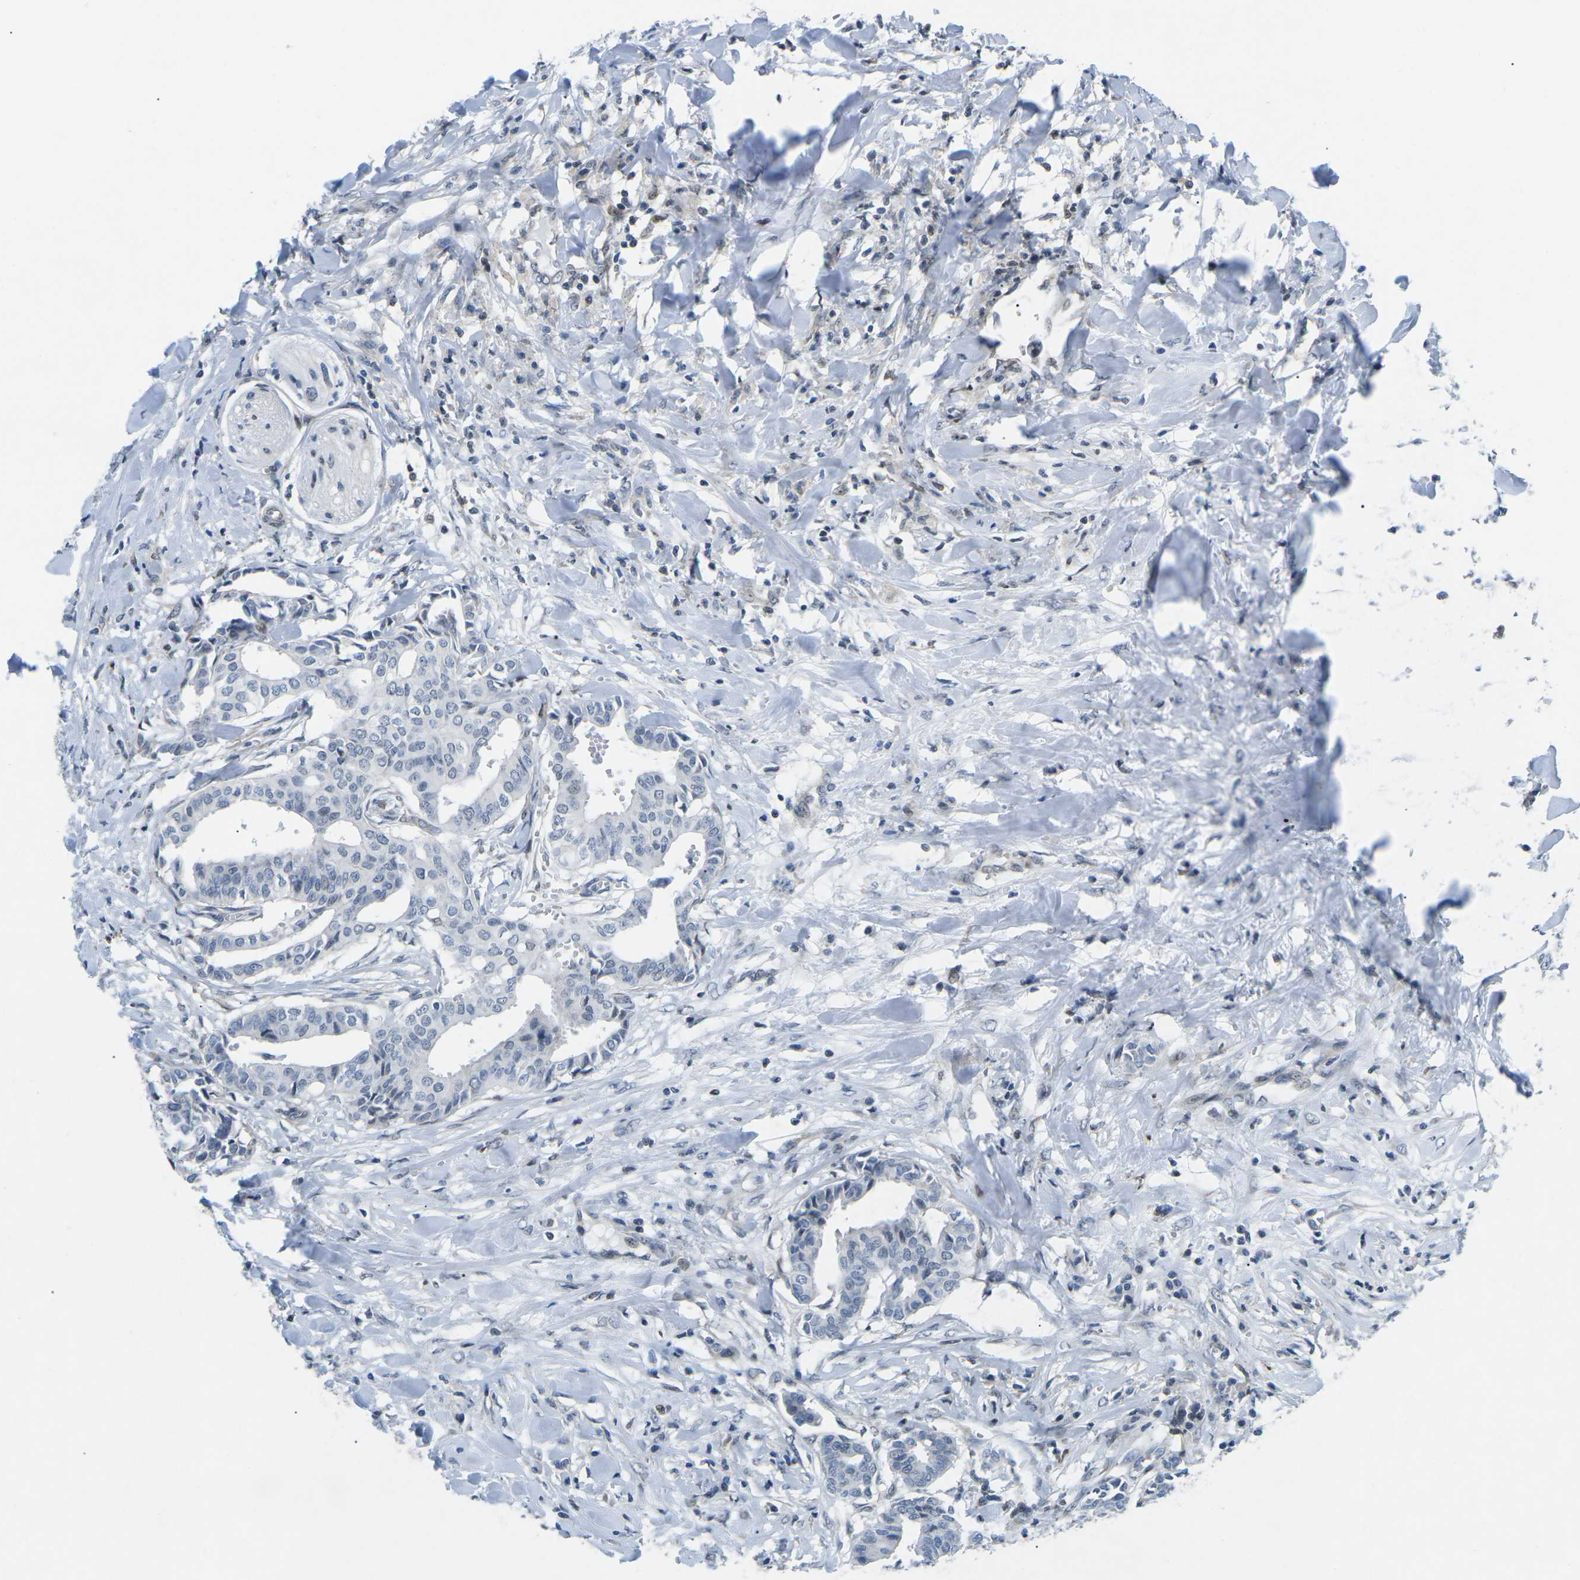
{"staining": {"intensity": "negative", "quantity": "none", "location": "none"}, "tissue": "head and neck cancer", "cell_type": "Tumor cells", "image_type": "cancer", "snomed": [{"axis": "morphology", "description": "Adenocarcinoma, NOS"}, {"axis": "topography", "description": "Salivary gland"}, {"axis": "topography", "description": "Head-Neck"}], "caption": "Immunohistochemistry (IHC) of human adenocarcinoma (head and neck) exhibits no expression in tumor cells. (DAB (3,3'-diaminobenzidine) IHC, high magnification).", "gene": "MBNL1", "patient": {"sex": "female", "age": 59}}